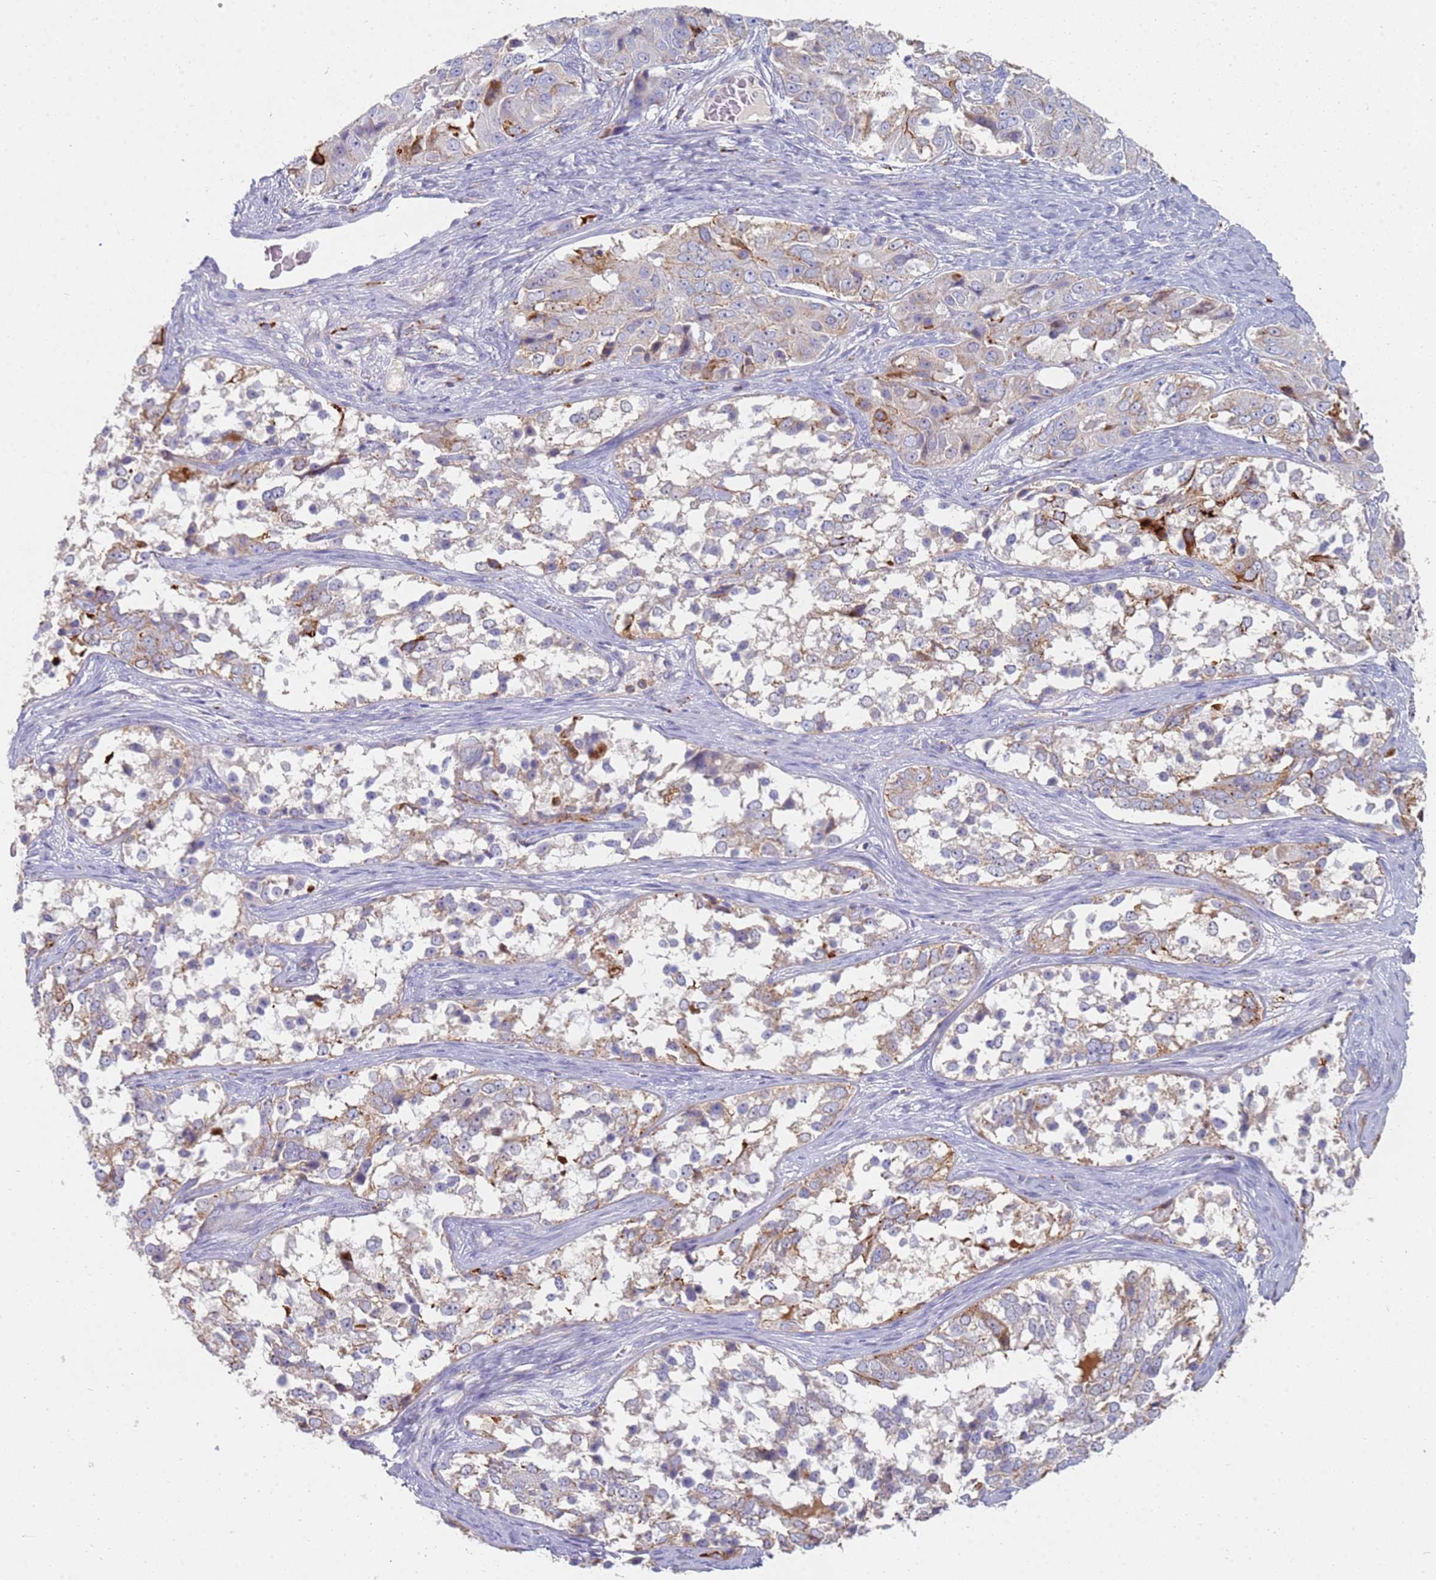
{"staining": {"intensity": "weak", "quantity": "<25%", "location": "cytoplasmic/membranous"}, "tissue": "ovarian cancer", "cell_type": "Tumor cells", "image_type": "cancer", "snomed": [{"axis": "morphology", "description": "Carcinoma, endometroid"}, {"axis": "topography", "description": "Ovary"}], "caption": "This is an immunohistochemistry image of human ovarian cancer (endometroid carcinoma). There is no staining in tumor cells.", "gene": "TMEM229B", "patient": {"sex": "female", "age": 51}}